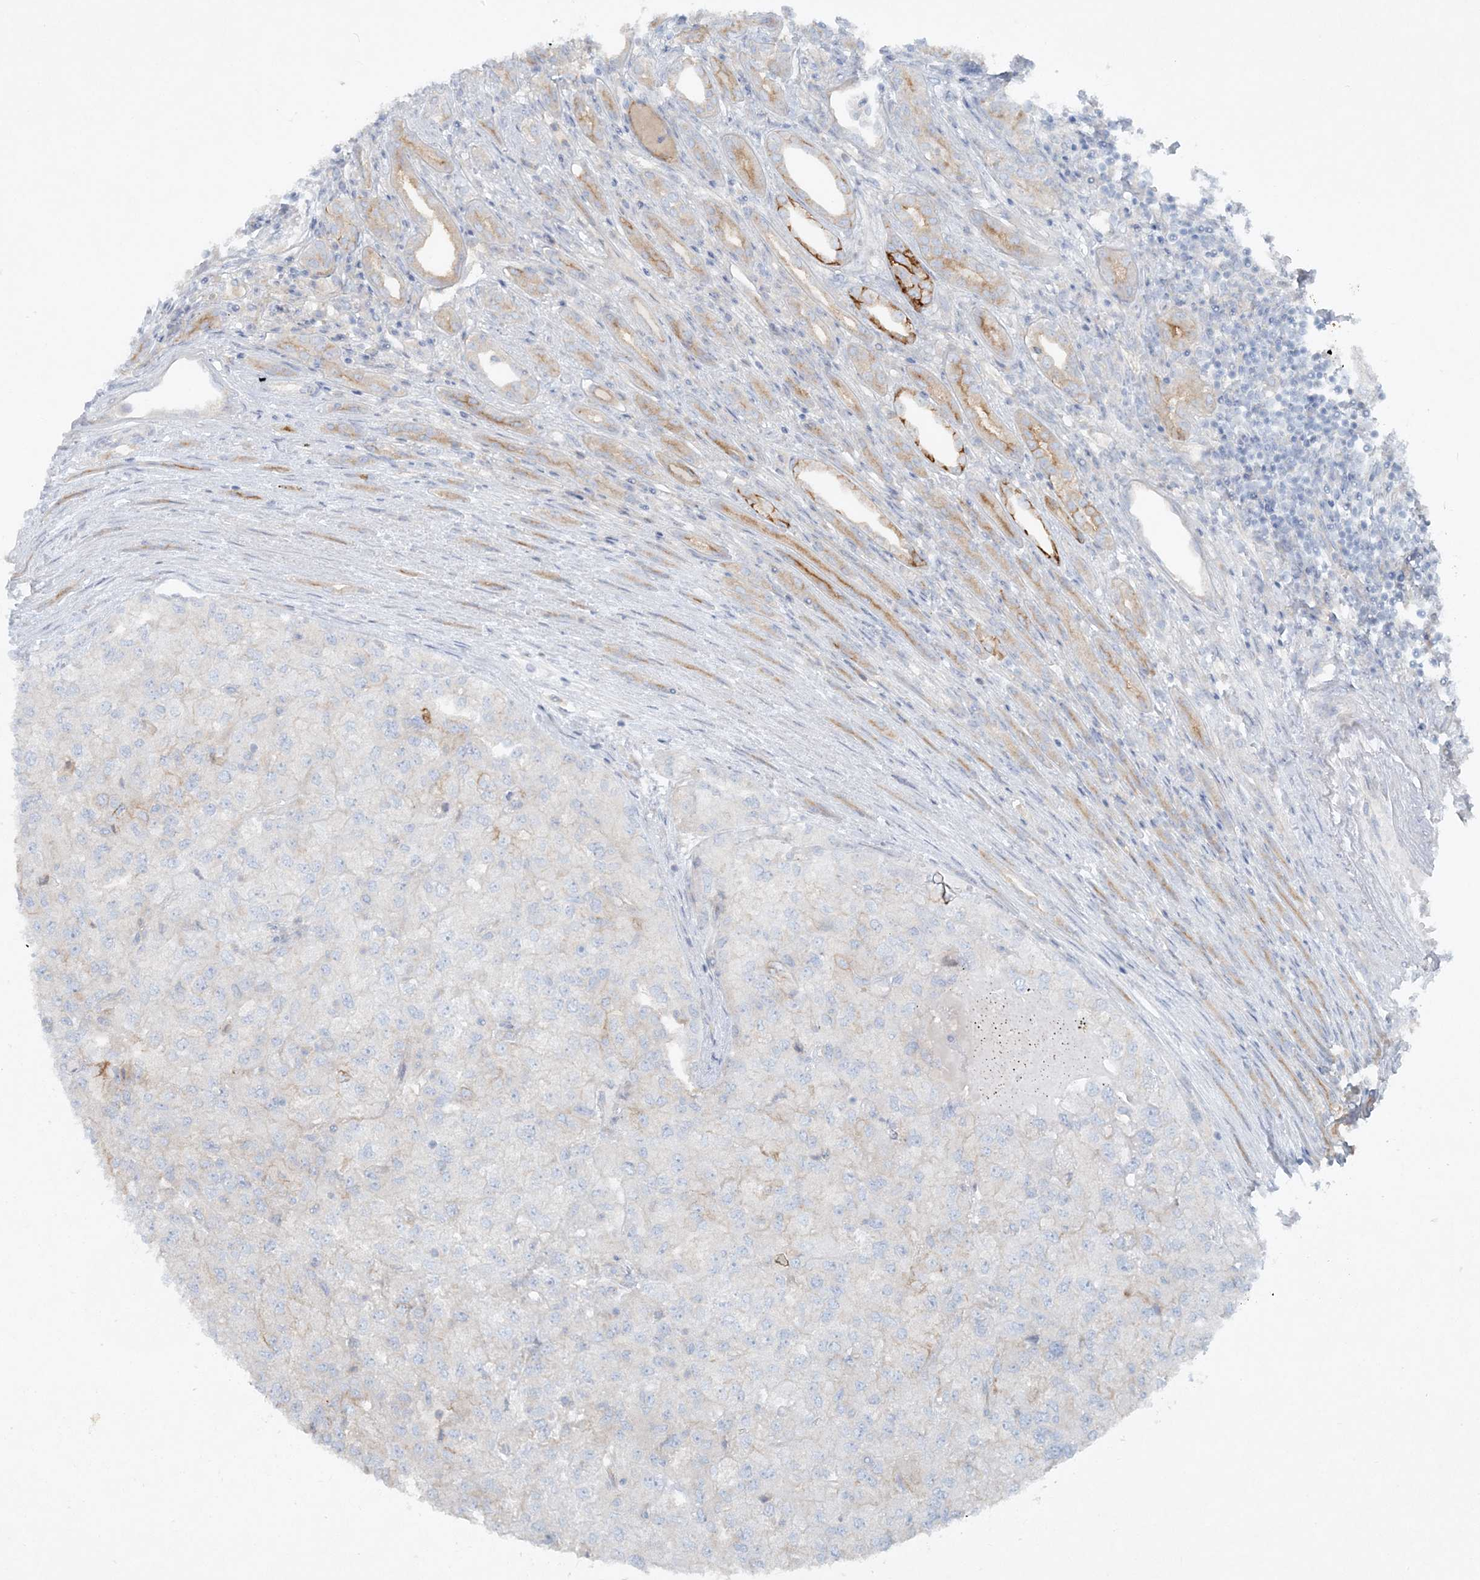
{"staining": {"intensity": "negative", "quantity": "none", "location": "none"}, "tissue": "renal cancer", "cell_type": "Tumor cells", "image_type": "cancer", "snomed": [{"axis": "morphology", "description": "Adenocarcinoma, NOS"}, {"axis": "topography", "description": "Kidney"}], "caption": "Tumor cells show no significant staining in adenocarcinoma (renal).", "gene": "ATP11A", "patient": {"sex": "female", "age": 54}}